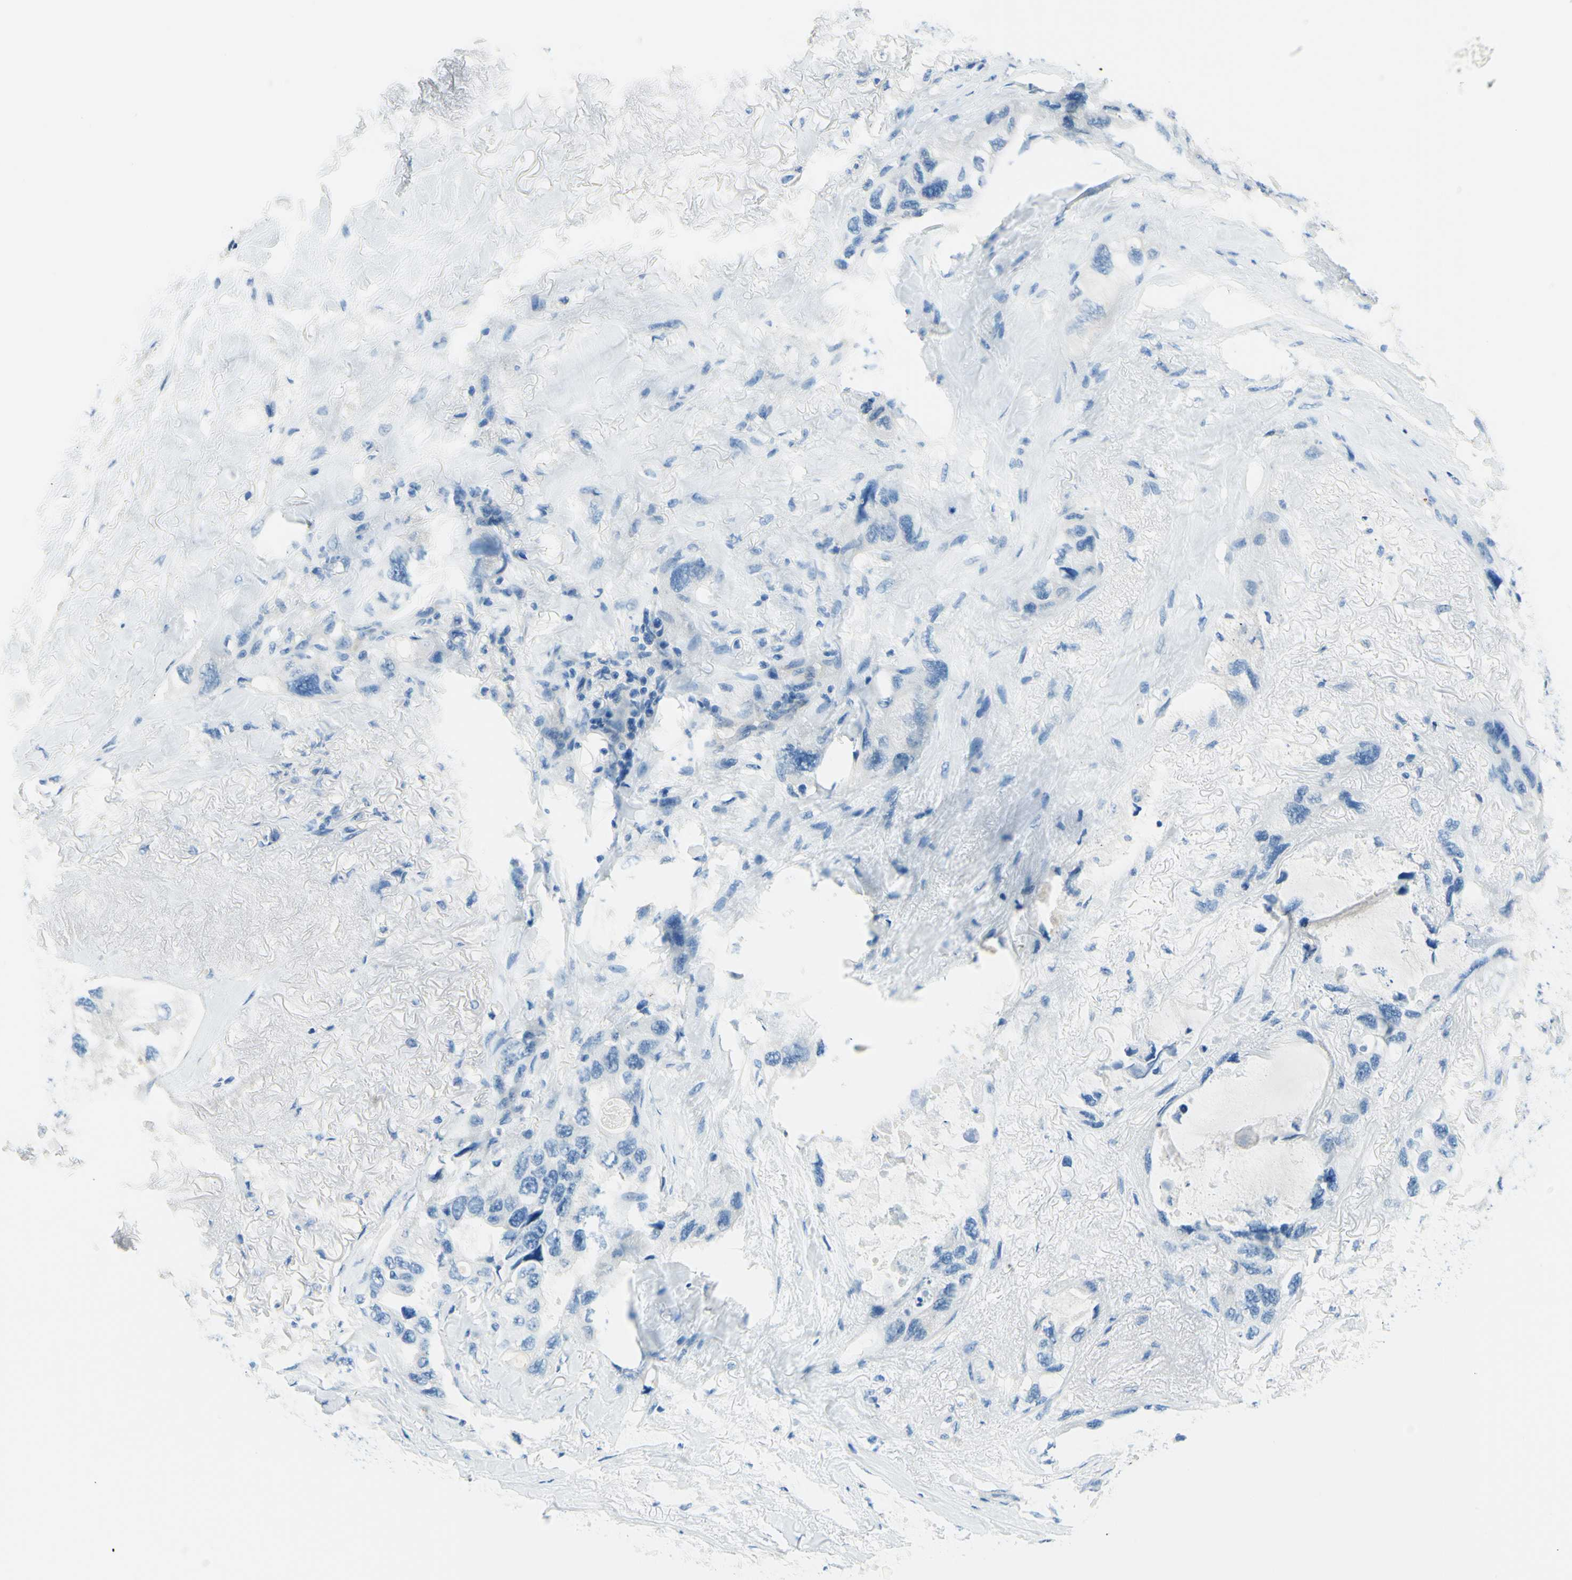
{"staining": {"intensity": "negative", "quantity": "none", "location": "none"}, "tissue": "lung cancer", "cell_type": "Tumor cells", "image_type": "cancer", "snomed": [{"axis": "morphology", "description": "Squamous cell carcinoma, NOS"}, {"axis": "topography", "description": "Lung"}], "caption": "Tumor cells are negative for brown protein staining in lung cancer.", "gene": "PASD1", "patient": {"sex": "female", "age": 73}}